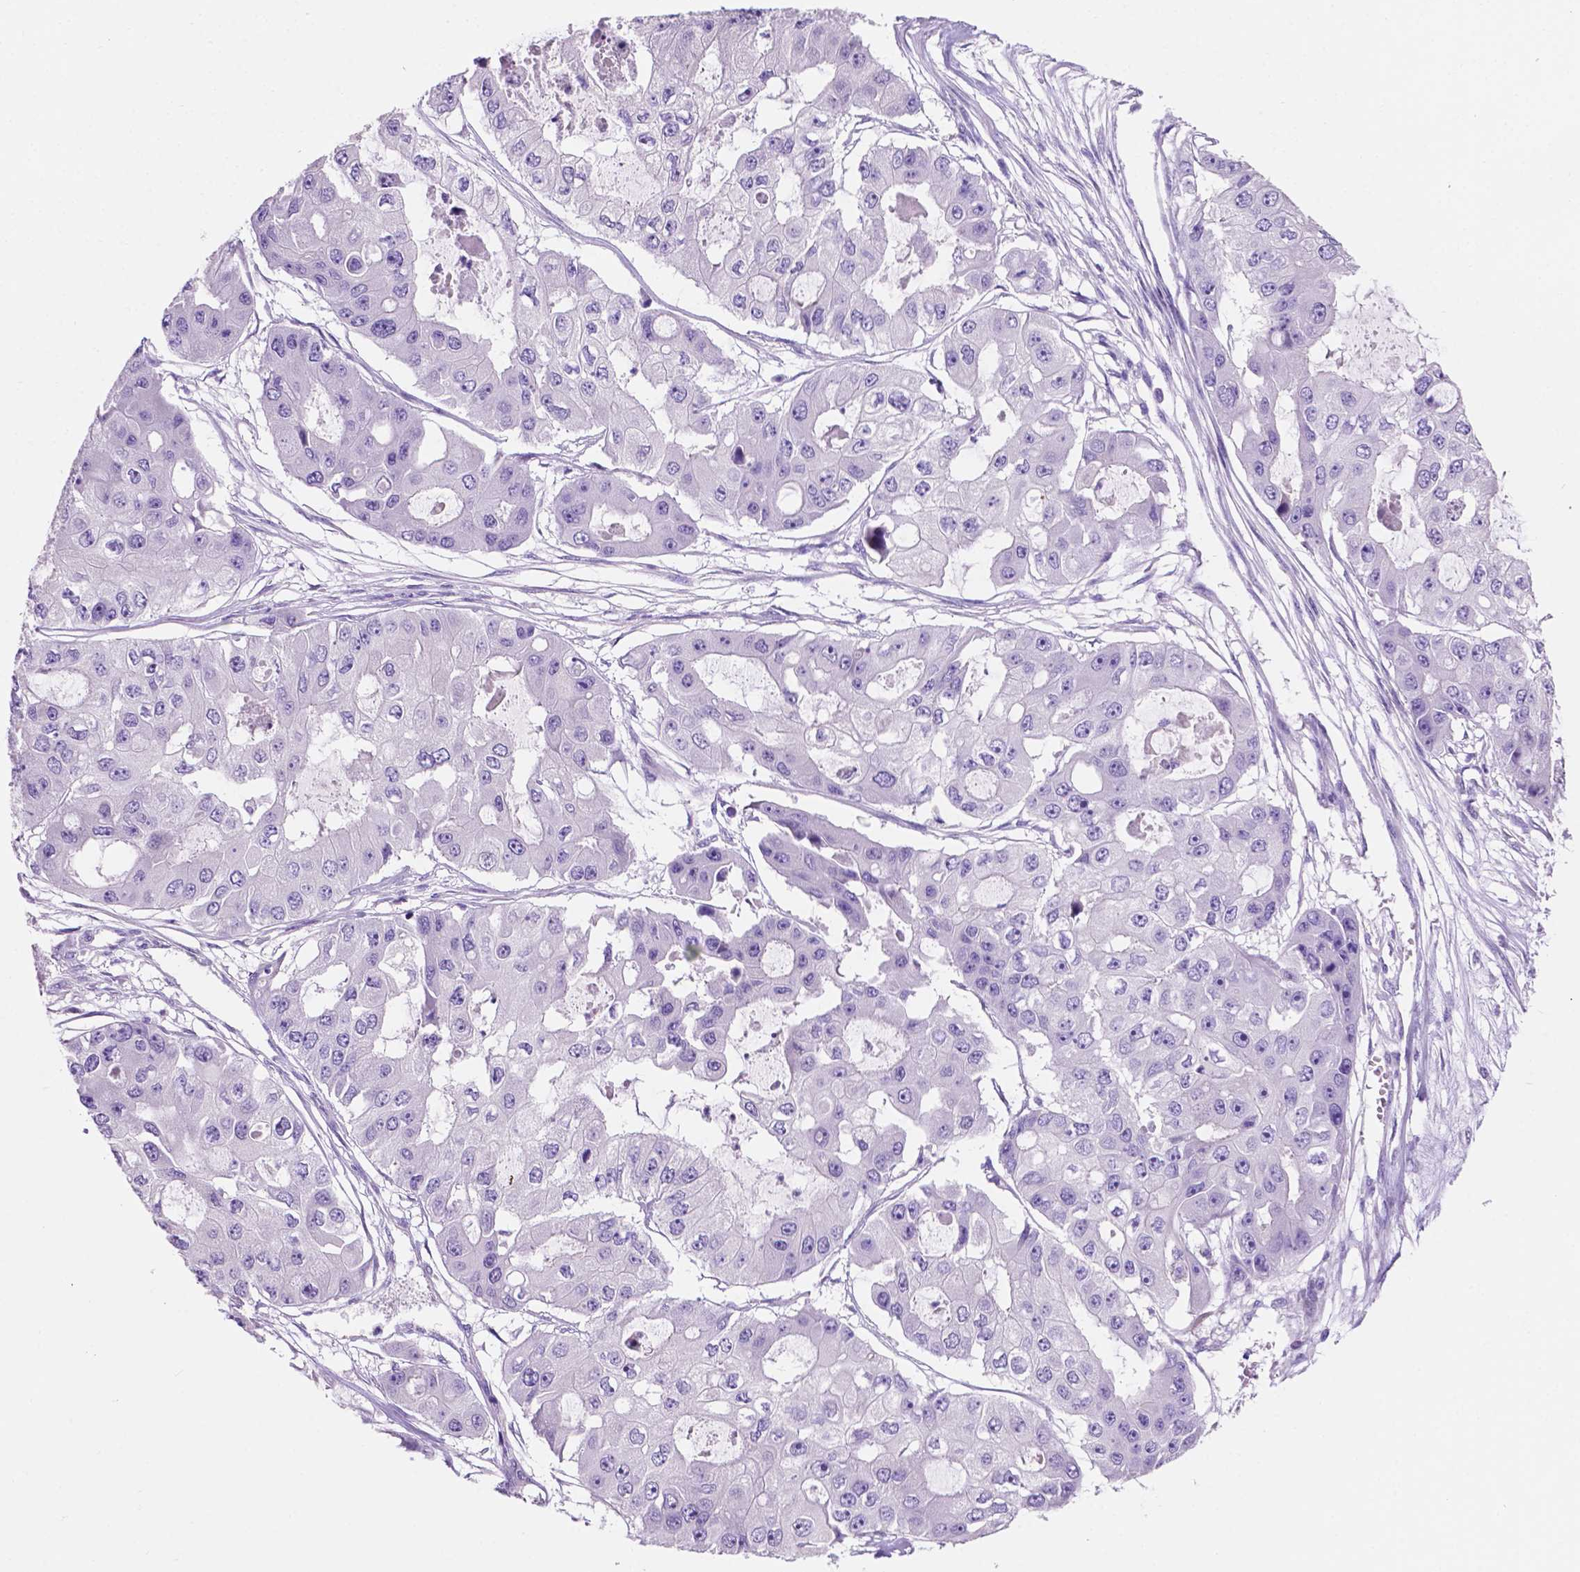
{"staining": {"intensity": "negative", "quantity": "none", "location": "none"}, "tissue": "ovarian cancer", "cell_type": "Tumor cells", "image_type": "cancer", "snomed": [{"axis": "morphology", "description": "Cystadenocarcinoma, serous, NOS"}, {"axis": "topography", "description": "Ovary"}], "caption": "IHC of human ovarian serous cystadenocarcinoma exhibits no expression in tumor cells. The staining is performed using DAB (3,3'-diaminobenzidine) brown chromogen with nuclei counter-stained in using hematoxylin.", "gene": "CLDN17", "patient": {"sex": "female", "age": 56}}